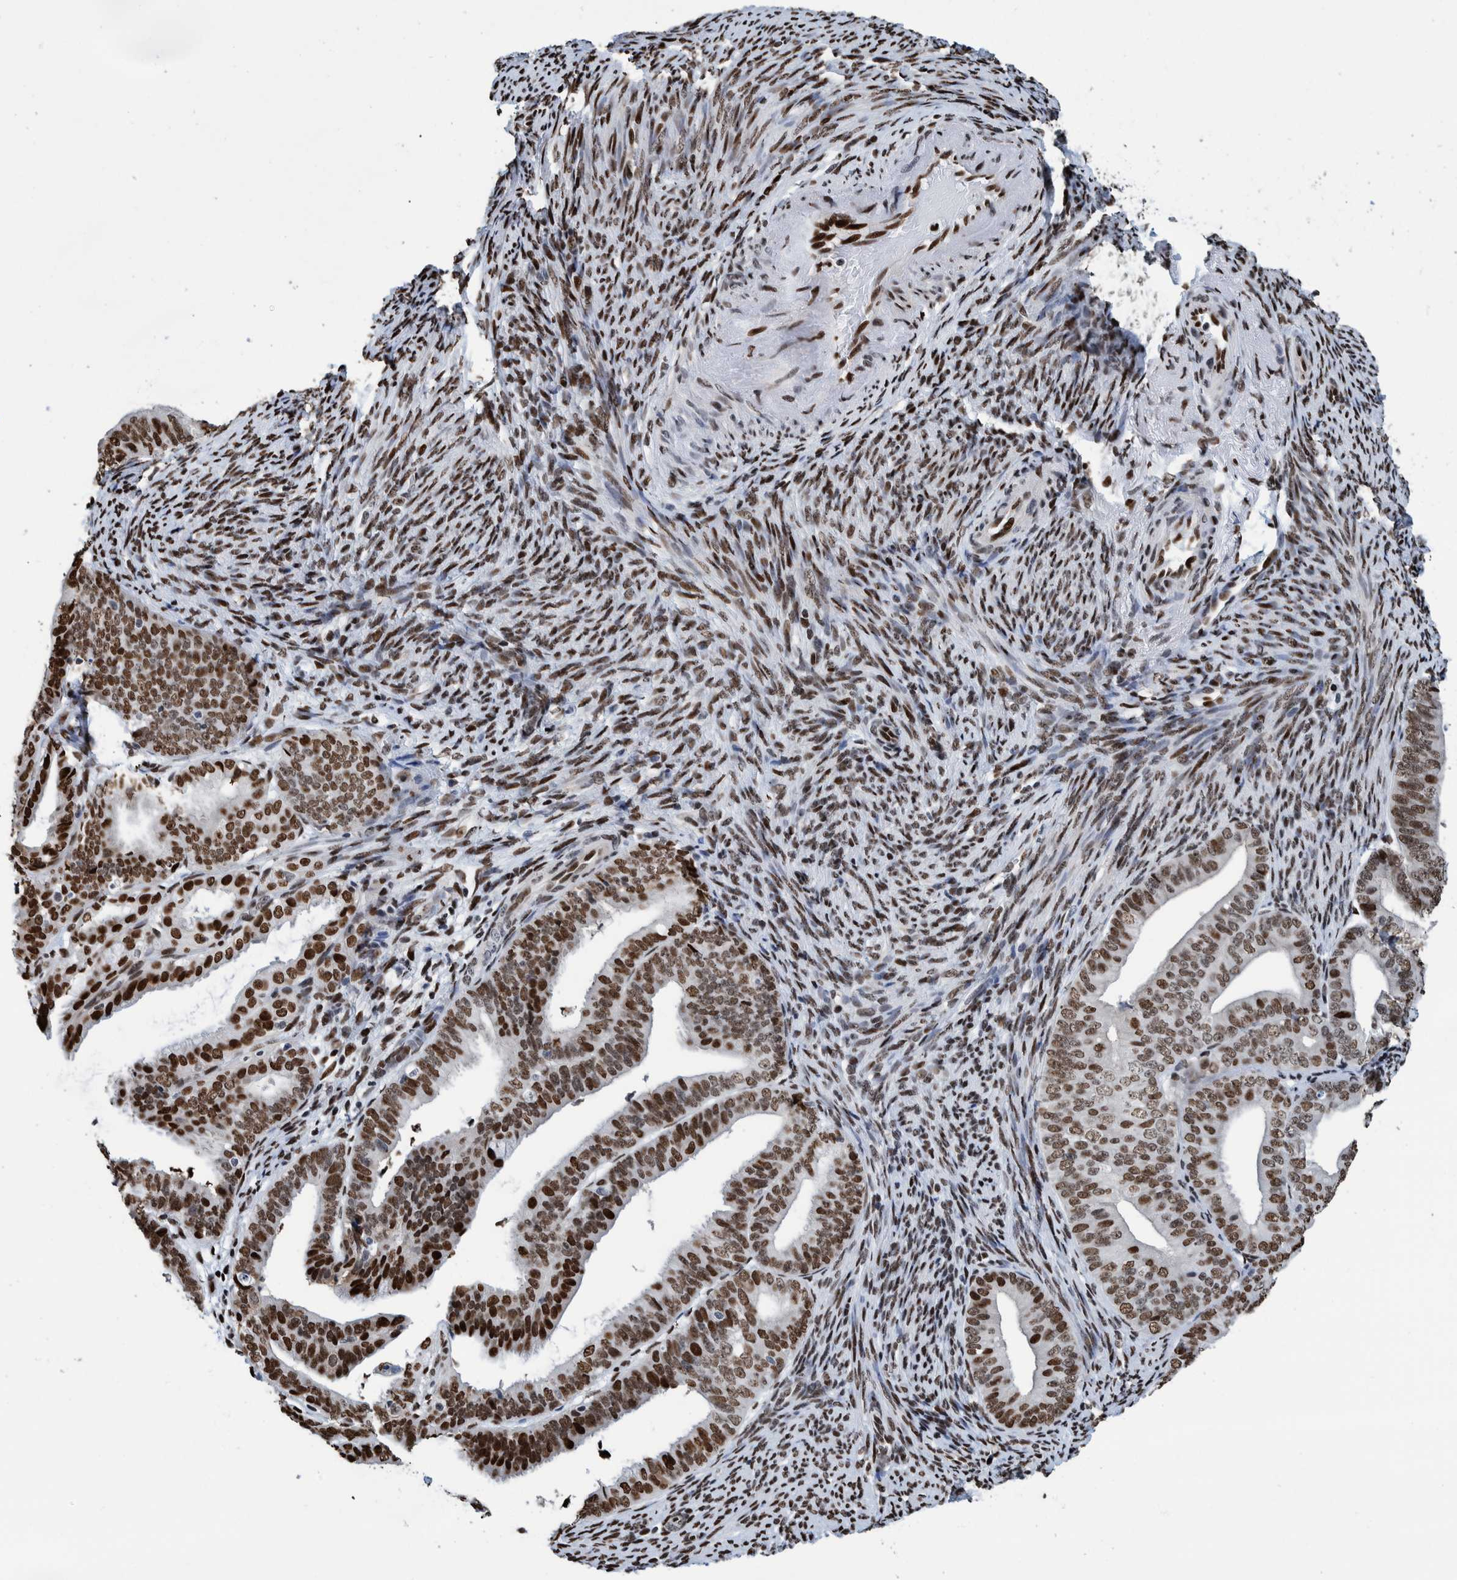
{"staining": {"intensity": "strong", "quantity": ">75%", "location": "nuclear"}, "tissue": "endometrial cancer", "cell_type": "Tumor cells", "image_type": "cancer", "snomed": [{"axis": "morphology", "description": "Adenocarcinoma, NOS"}, {"axis": "topography", "description": "Endometrium"}], "caption": "Tumor cells reveal high levels of strong nuclear staining in about >75% of cells in endometrial cancer.", "gene": "HEATR9", "patient": {"sex": "female", "age": 63}}